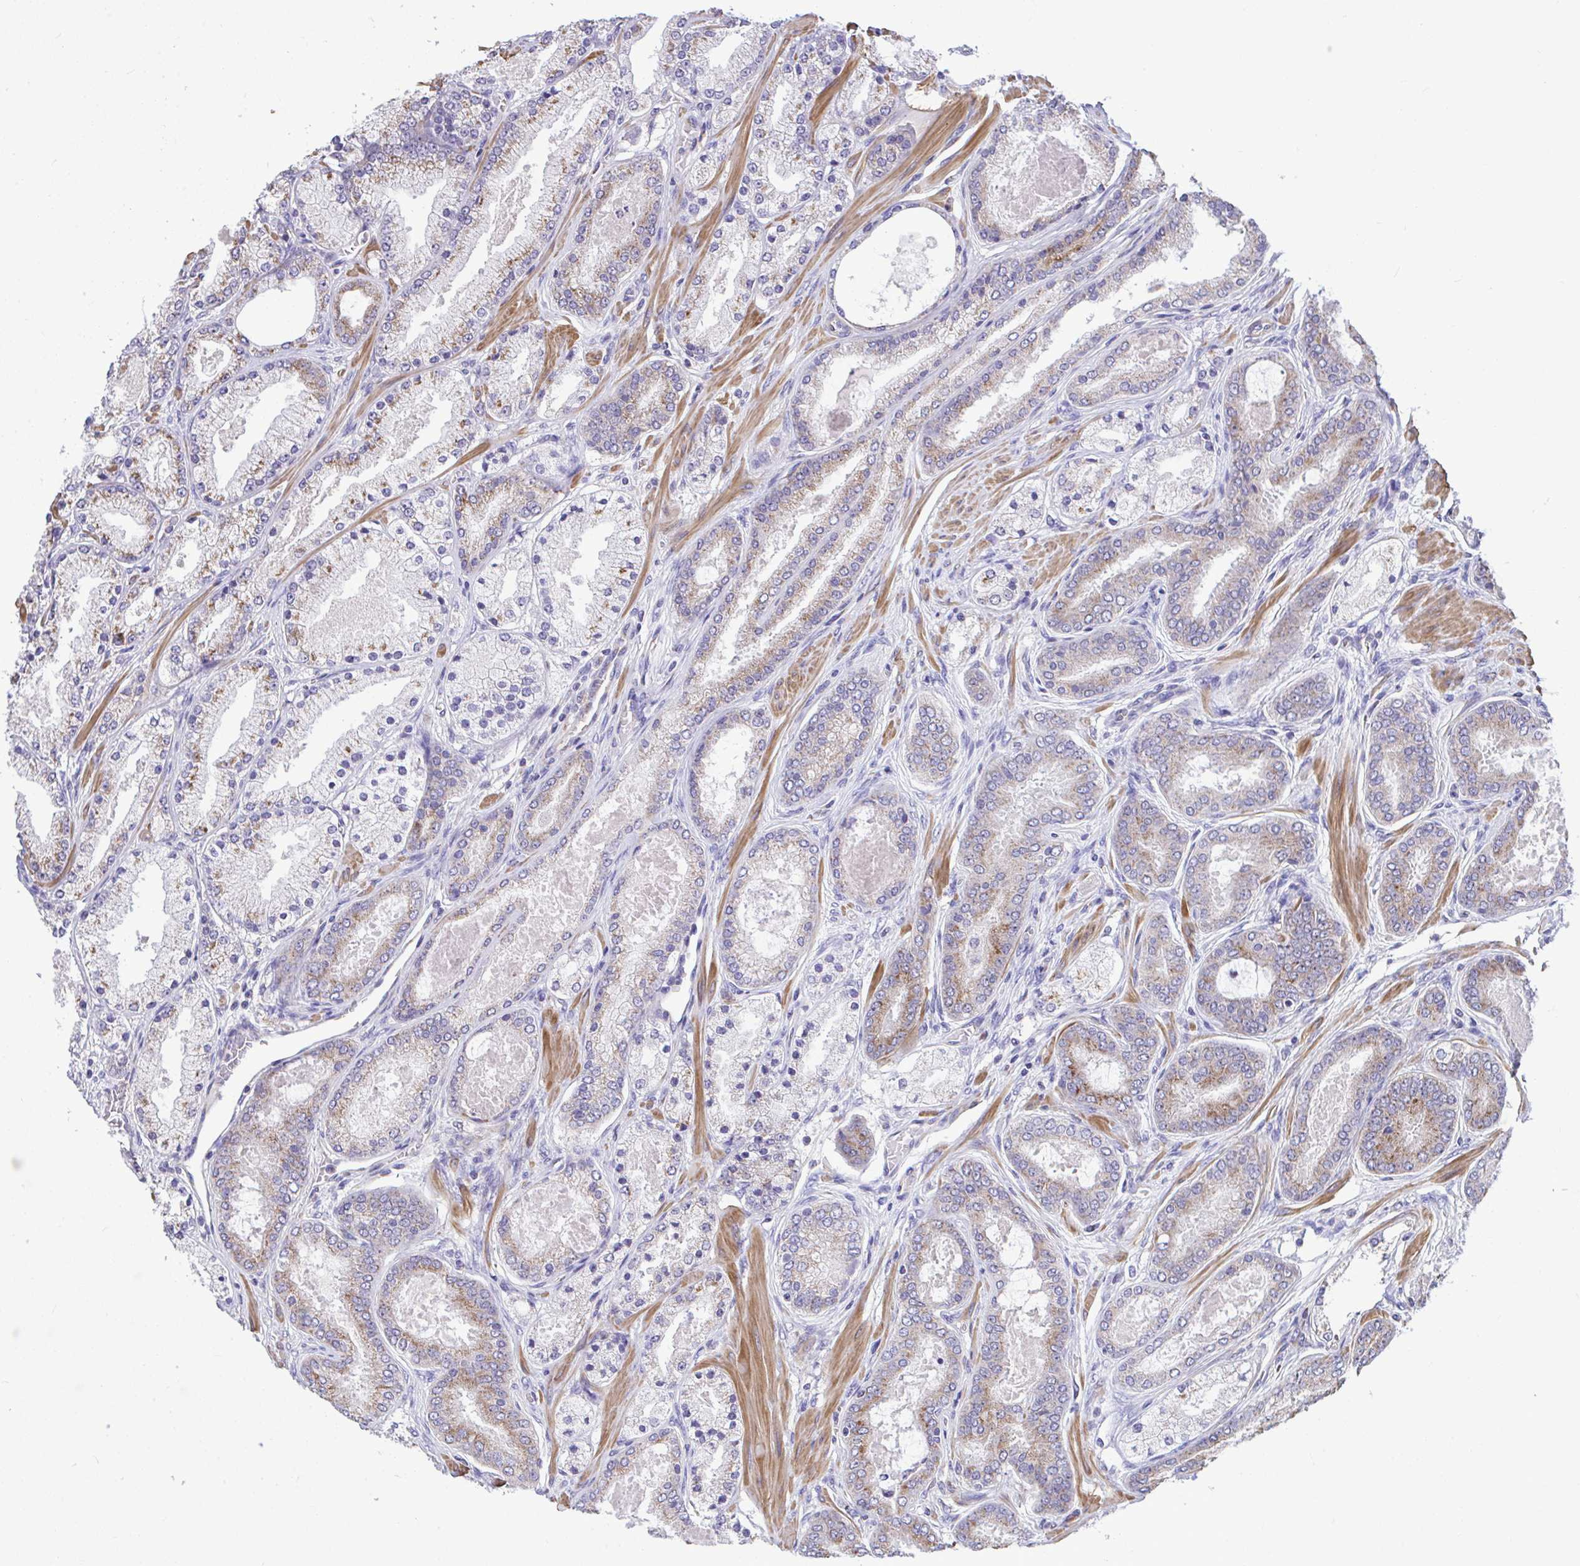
{"staining": {"intensity": "moderate", "quantity": "<25%", "location": "cytoplasmic/membranous"}, "tissue": "prostate cancer", "cell_type": "Tumor cells", "image_type": "cancer", "snomed": [{"axis": "morphology", "description": "Adenocarcinoma, High grade"}, {"axis": "topography", "description": "Prostate"}], "caption": "This histopathology image exhibits IHC staining of human high-grade adenocarcinoma (prostate), with low moderate cytoplasmic/membranous expression in about <25% of tumor cells.", "gene": "SARS2", "patient": {"sex": "male", "age": 63}}